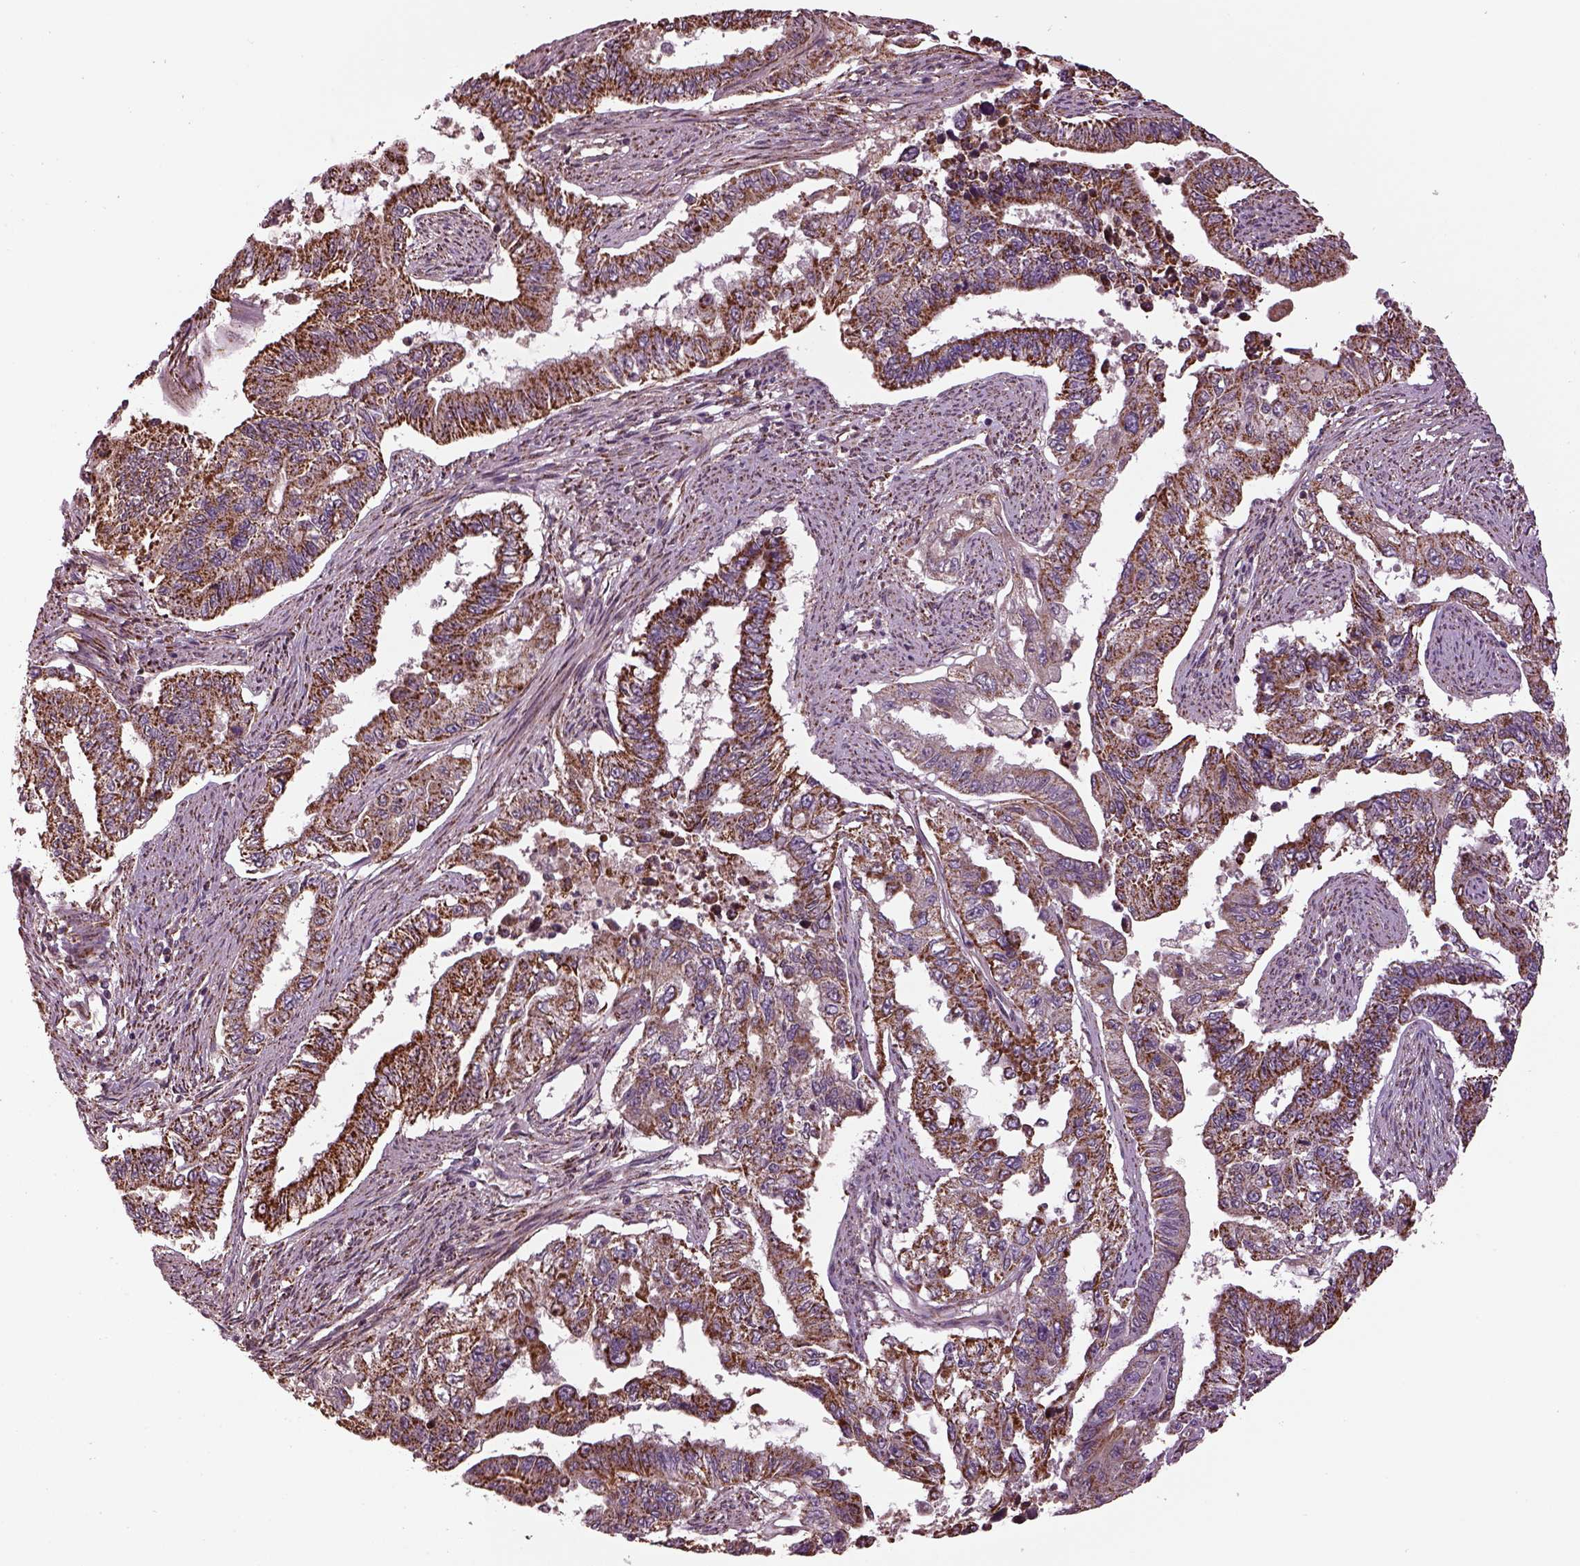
{"staining": {"intensity": "moderate", "quantity": "25%-75%", "location": "cytoplasmic/membranous"}, "tissue": "endometrial cancer", "cell_type": "Tumor cells", "image_type": "cancer", "snomed": [{"axis": "morphology", "description": "Adenocarcinoma, NOS"}, {"axis": "topography", "description": "Uterus"}], "caption": "Endometrial cancer stained for a protein (brown) demonstrates moderate cytoplasmic/membranous positive staining in about 25%-75% of tumor cells.", "gene": "TMEM254", "patient": {"sex": "female", "age": 59}}